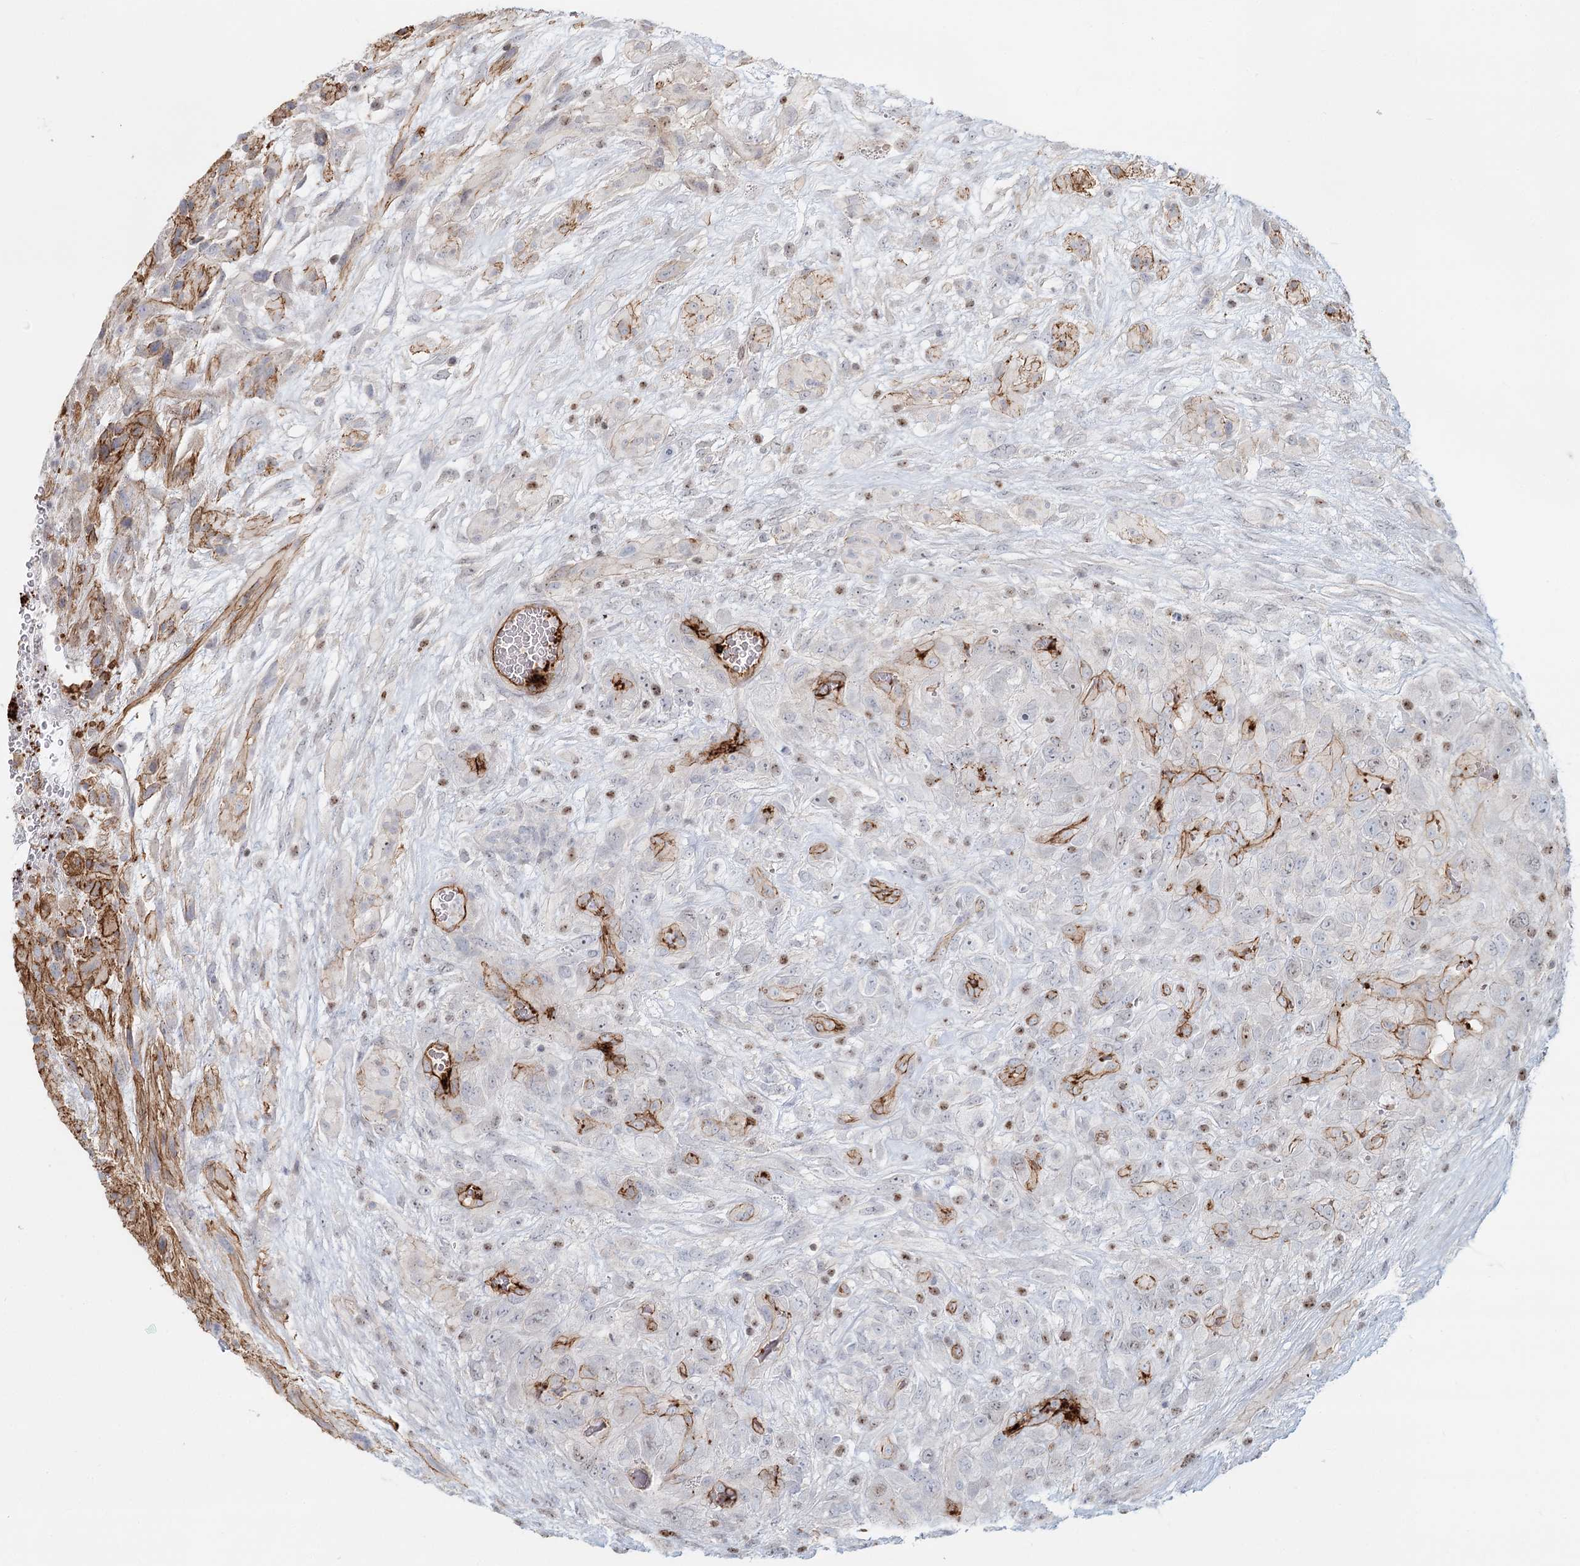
{"staining": {"intensity": "negative", "quantity": "none", "location": "none"}, "tissue": "glioma", "cell_type": "Tumor cells", "image_type": "cancer", "snomed": [{"axis": "morphology", "description": "Glioma, malignant, High grade"}, {"axis": "topography", "description": "Brain"}], "caption": "High magnification brightfield microscopy of malignant glioma (high-grade) stained with DAB (brown) and counterstained with hematoxylin (blue): tumor cells show no significant staining.", "gene": "ZFYVE28", "patient": {"sex": "male", "age": 61}}